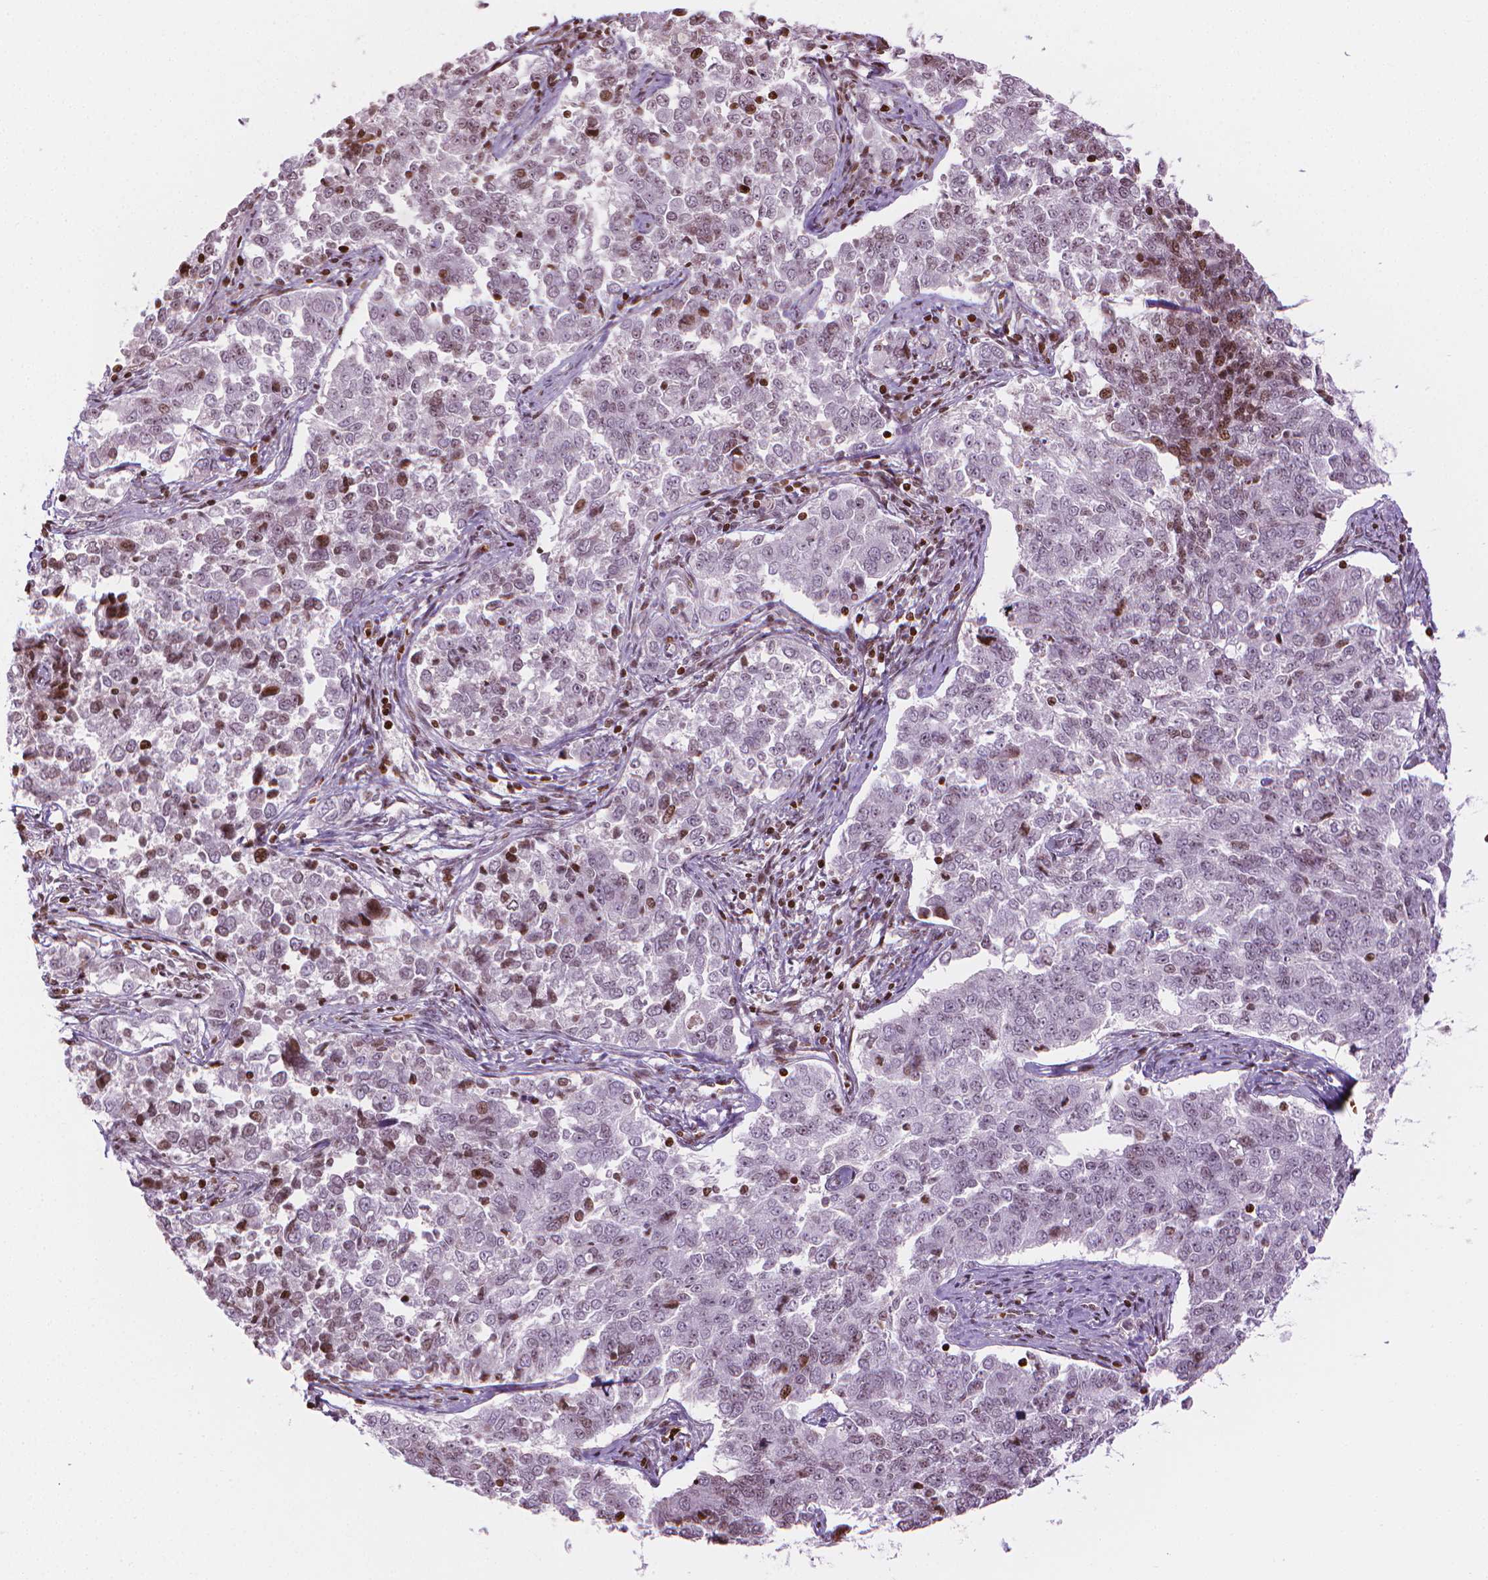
{"staining": {"intensity": "moderate", "quantity": "<25%", "location": "nuclear"}, "tissue": "endometrial cancer", "cell_type": "Tumor cells", "image_type": "cancer", "snomed": [{"axis": "morphology", "description": "Adenocarcinoma, NOS"}, {"axis": "topography", "description": "Endometrium"}], "caption": "This micrograph exhibits immunohistochemistry (IHC) staining of human endometrial cancer (adenocarcinoma), with low moderate nuclear staining in approximately <25% of tumor cells.", "gene": "PIP4K2A", "patient": {"sex": "female", "age": 43}}